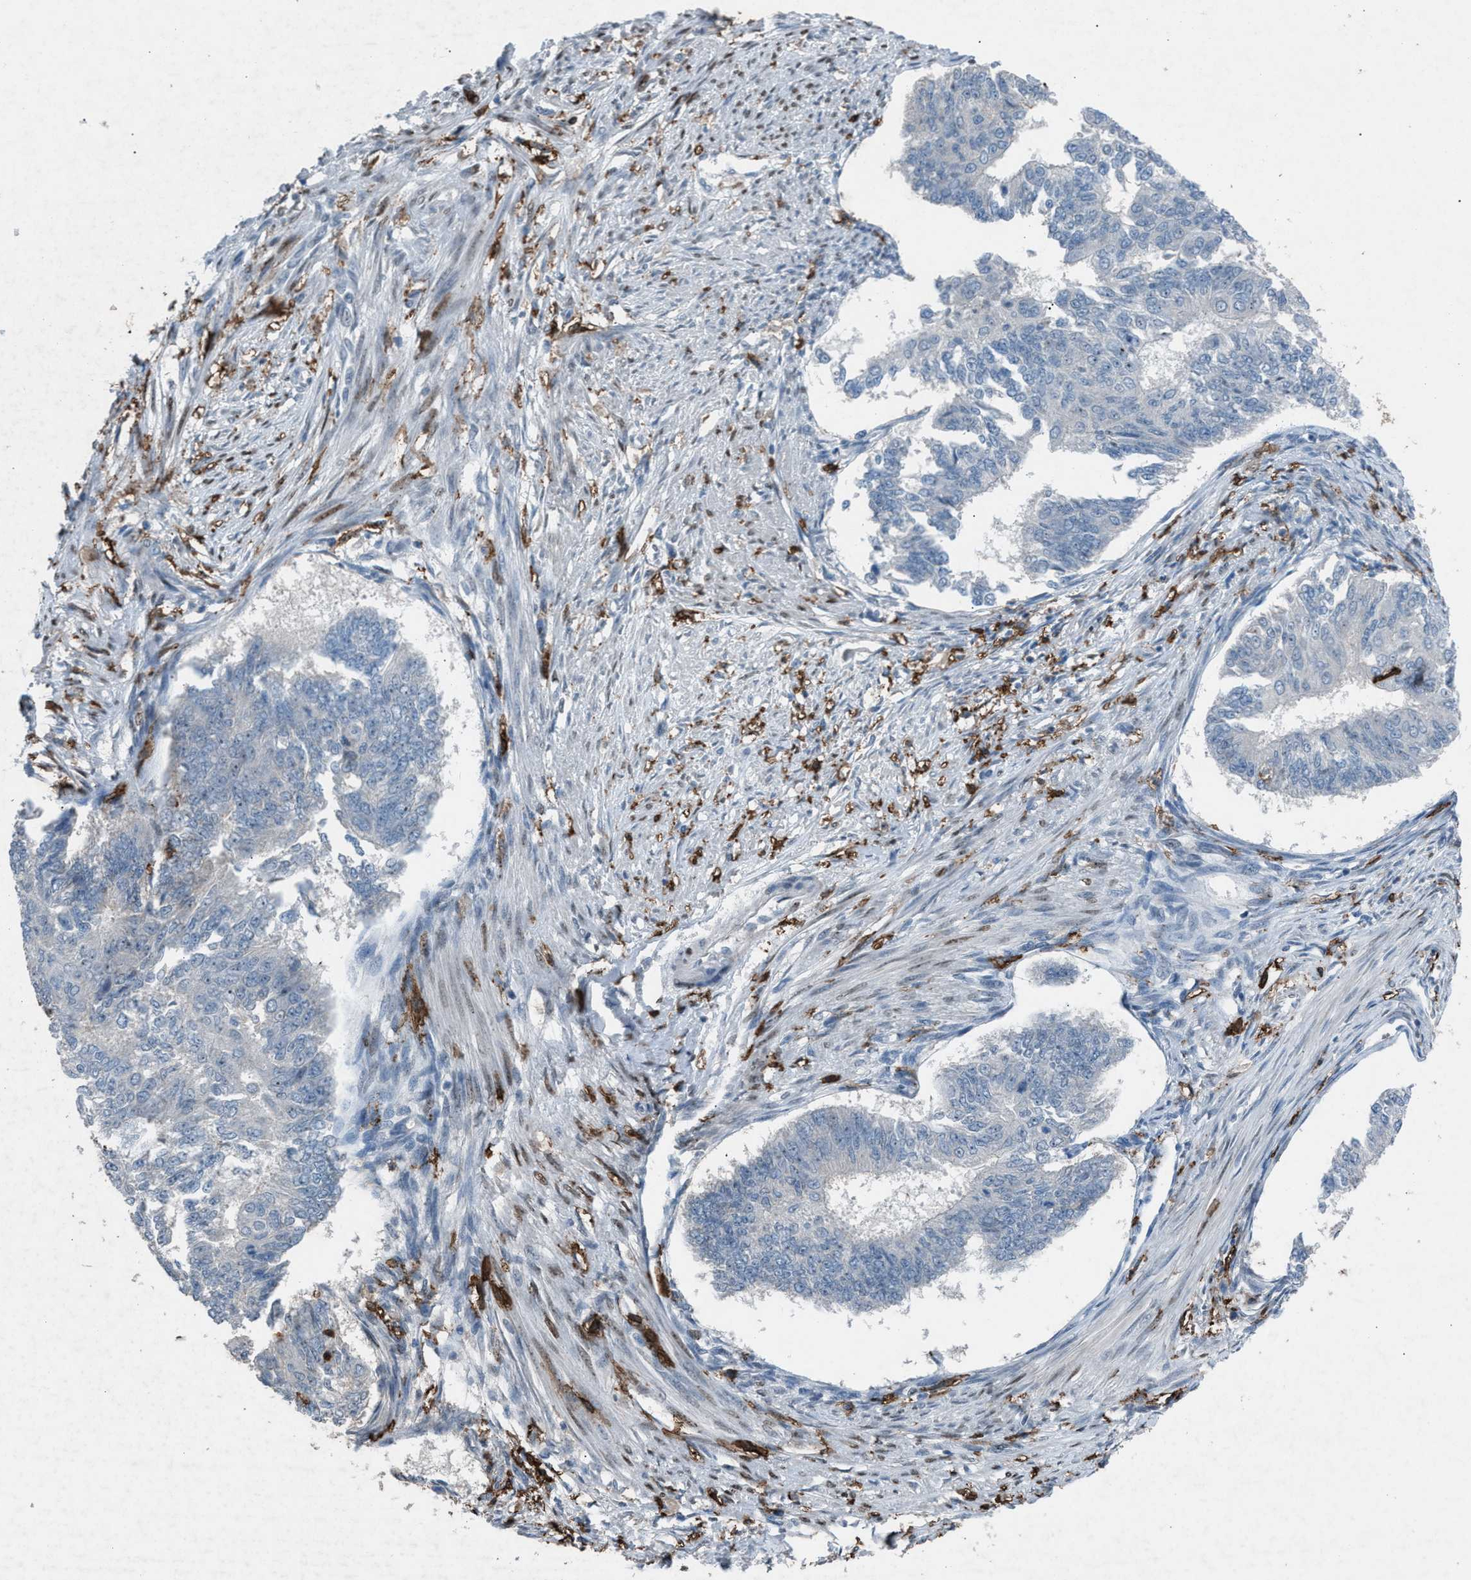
{"staining": {"intensity": "negative", "quantity": "none", "location": "none"}, "tissue": "endometrial cancer", "cell_type": "Tumor cells", "image_type": "cancer", "snomed": [{"axis": "morphology", "description": "Adenocarcinoma, NOS"}, {"axis": "topography", "description": "Endometrium"}], "caption": "IHC image of human endometrial cancer (adenocarcinoma) stained for a protein (brown), which demonstrates no staining in tumor cells.", "gene": "FCER1G", "patient": {"sex": "female", "age": 32}}